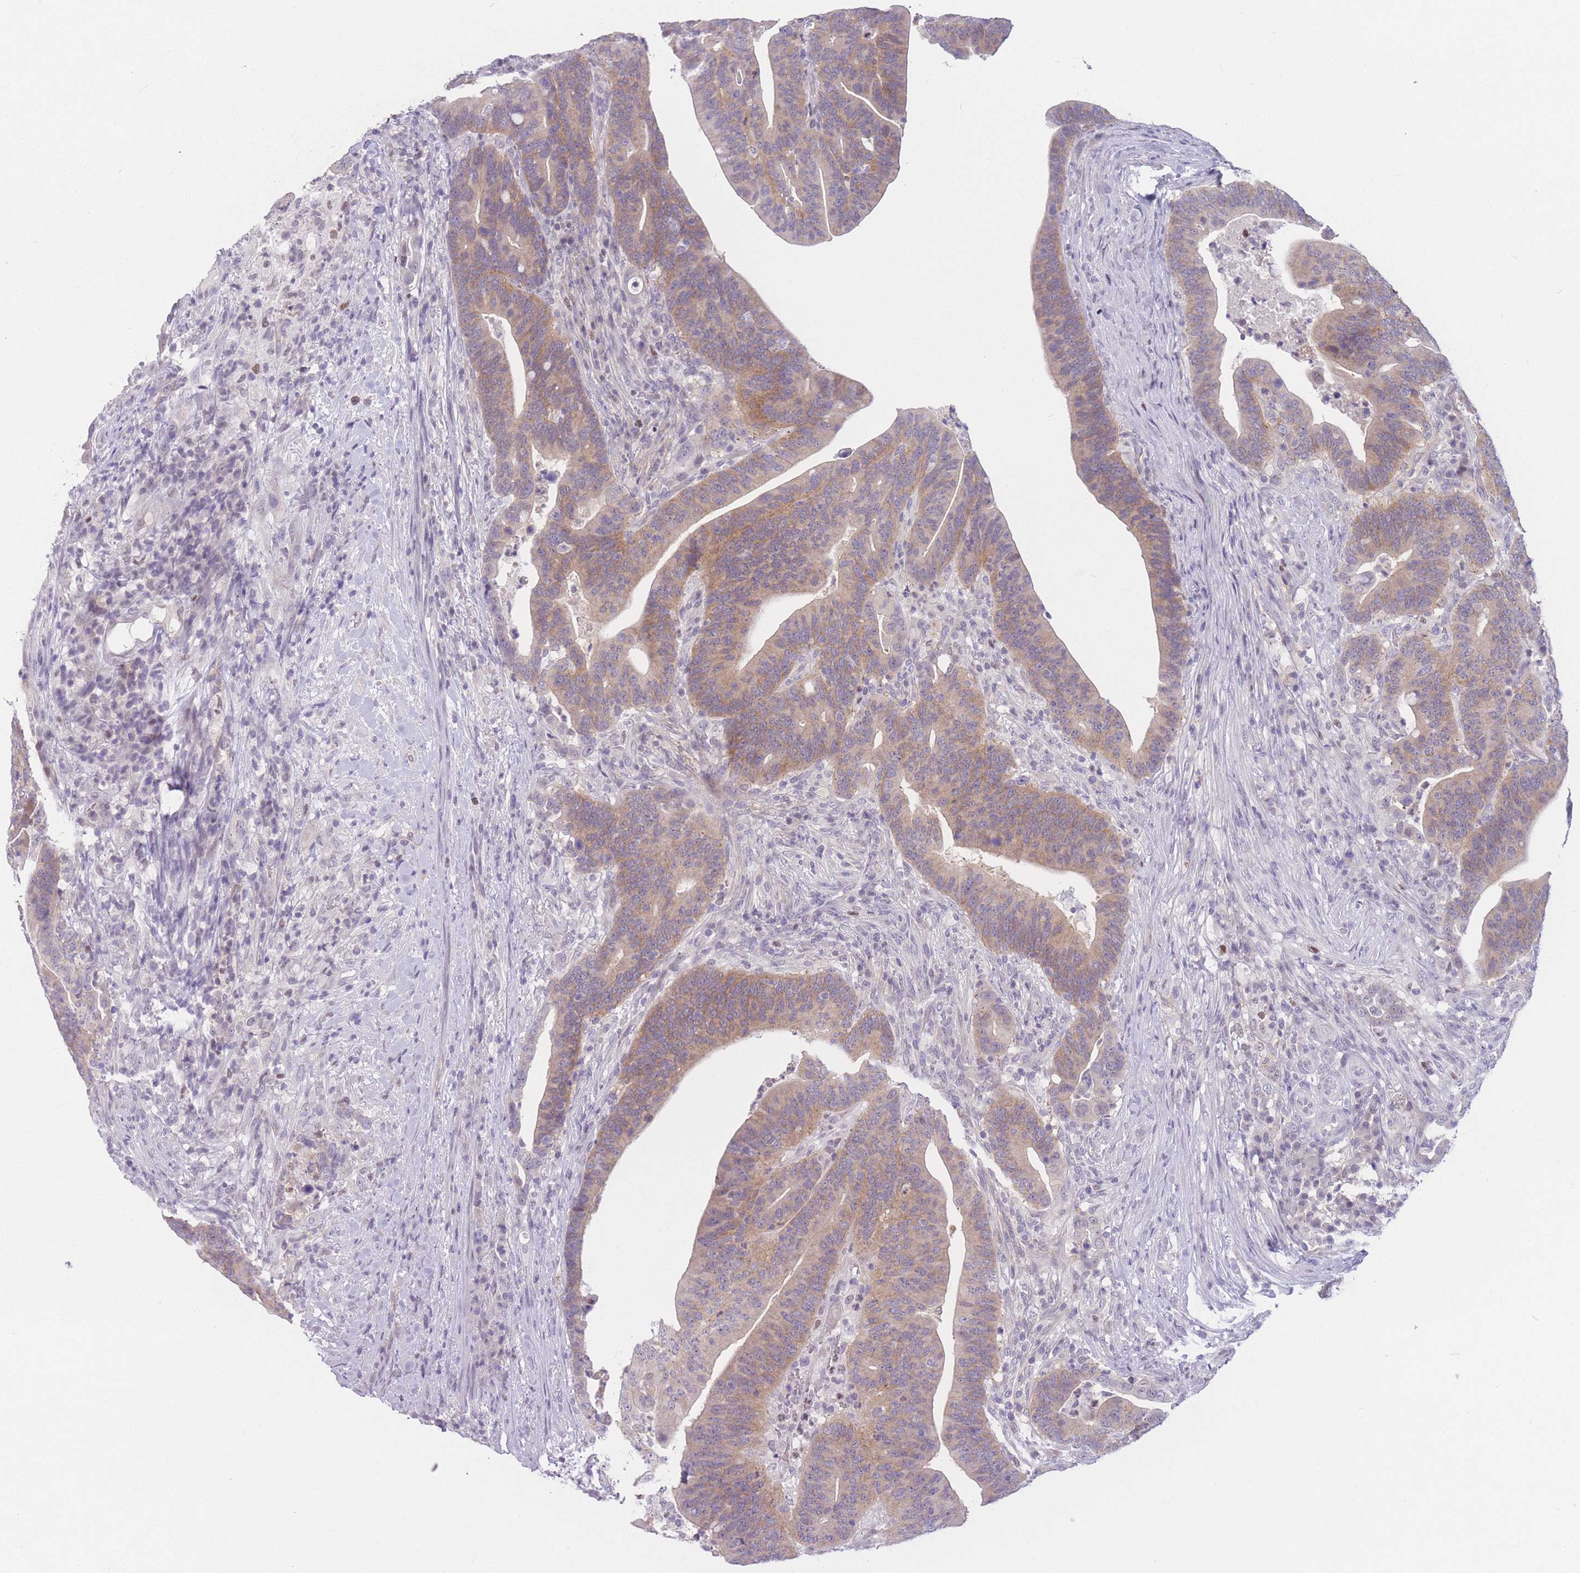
{"staining": {"intensity": "moderate", "quantity": ">75%", "location": "cytoplasmic/membranous,nuclear"}, "tissue": "colorectal cancer", "cell_type": "Tumor cells", "image_type": "cancer", "snomed": [{"axis": "morphology", "description": "Adenocarcinoma, NOS"}, {"axis": "topography", "description": "Colon"}], "caption": "Moderate cytoplasmic/membranous and nuclear protein expression is seen in approximately >75% of tumor cells in colorectal adenocarcinoma. (DAB IHC, brown staining for protein, blue staining for nuclei).", "gene": "ZNF439", "patient": {"sex": "female", "age": 66}}